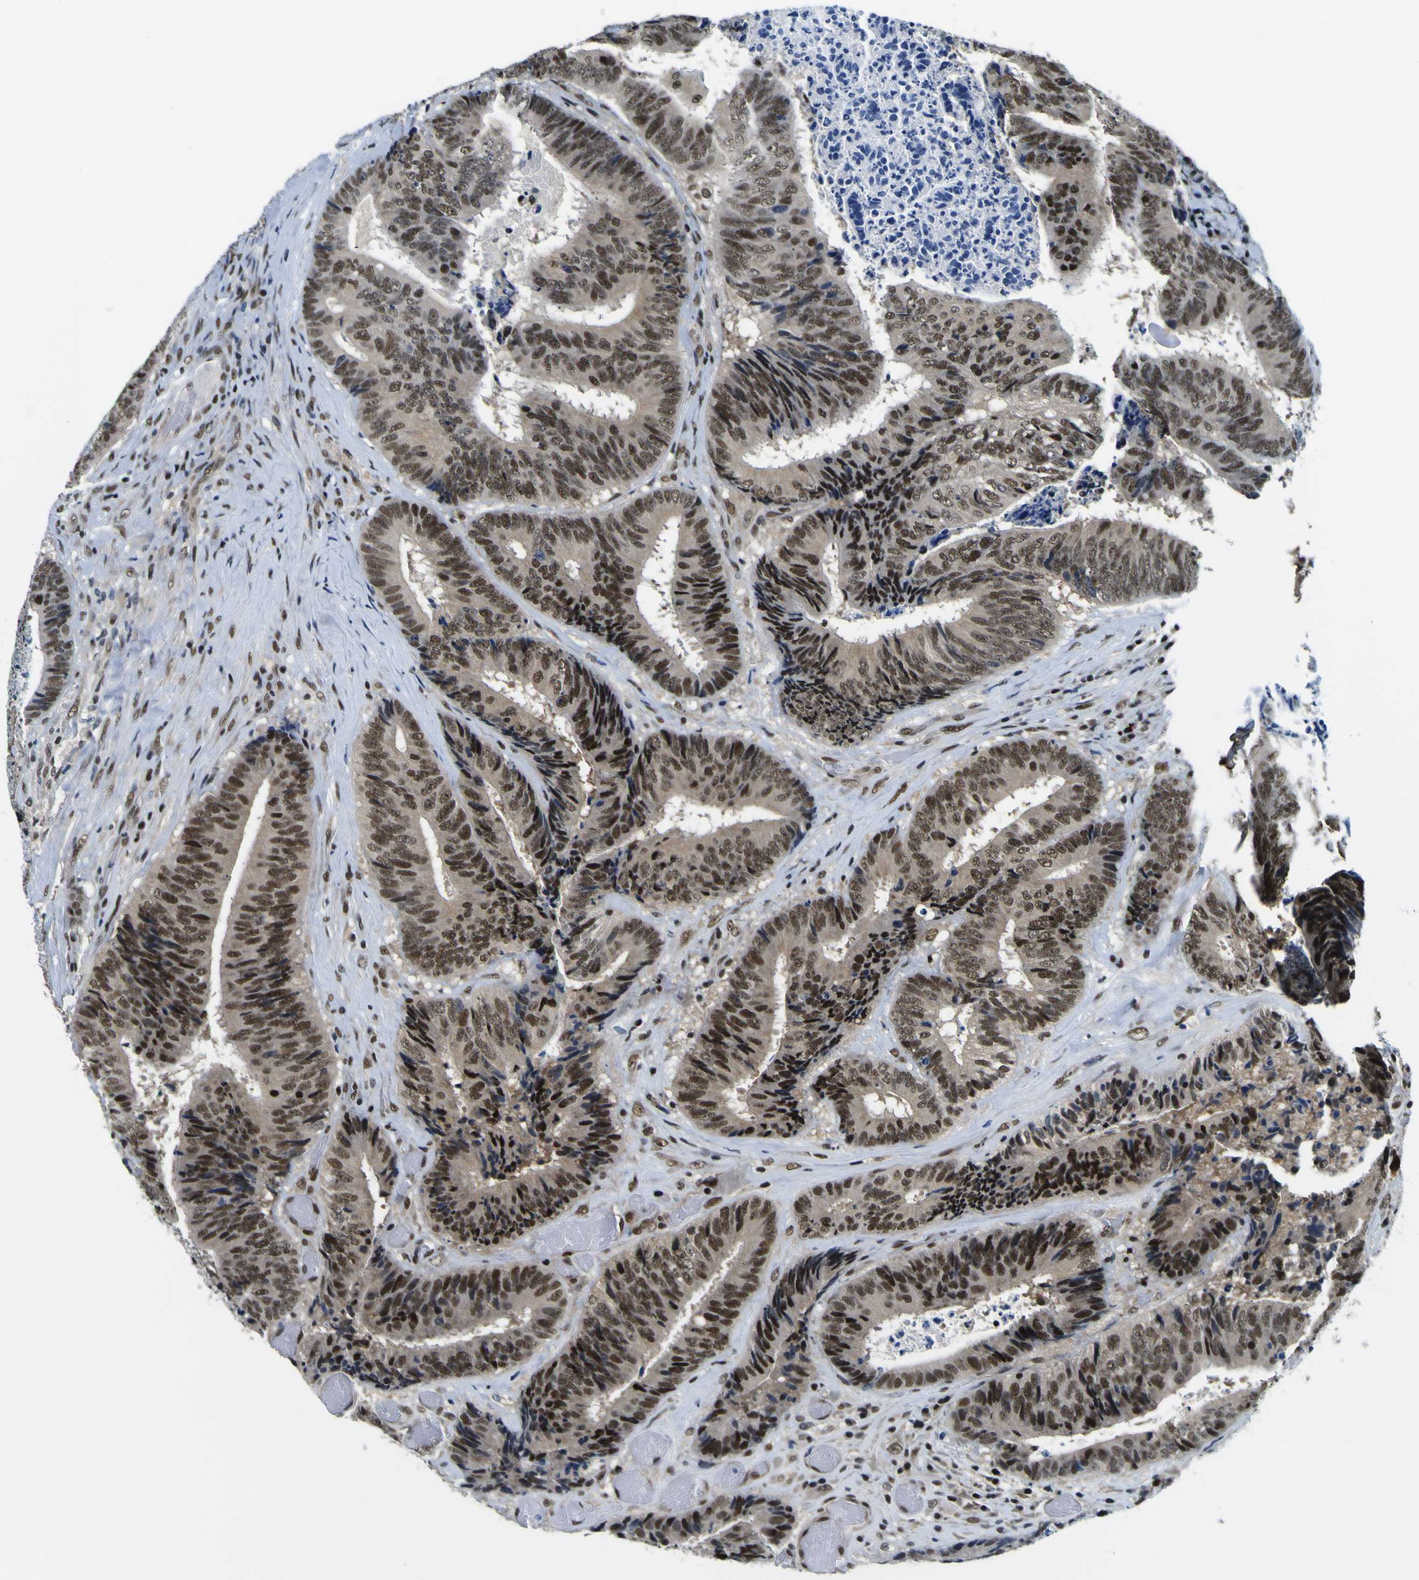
{"staining": {"intensity": "strong", "quantity": ">75%", "location": "nuclear"}, "tissue": "colorectal cancer", "cell_type": "Tumor cells", "image_type": "cancer", "snomed": [{"axis": "morphology", "description": "Adenocarcinoma, NOS"}, {"axis": "topography", "description": "Rectum"}], "caption": "Immunohistochemistry (IHC) micrograph of colorectal cancer stained for a protein (brown), which reveals high levels of strong nuclear positivity in approximately >75% of tumor cells.", "gene": "SP1", "patient": {"sex": "male", "age": 72}}